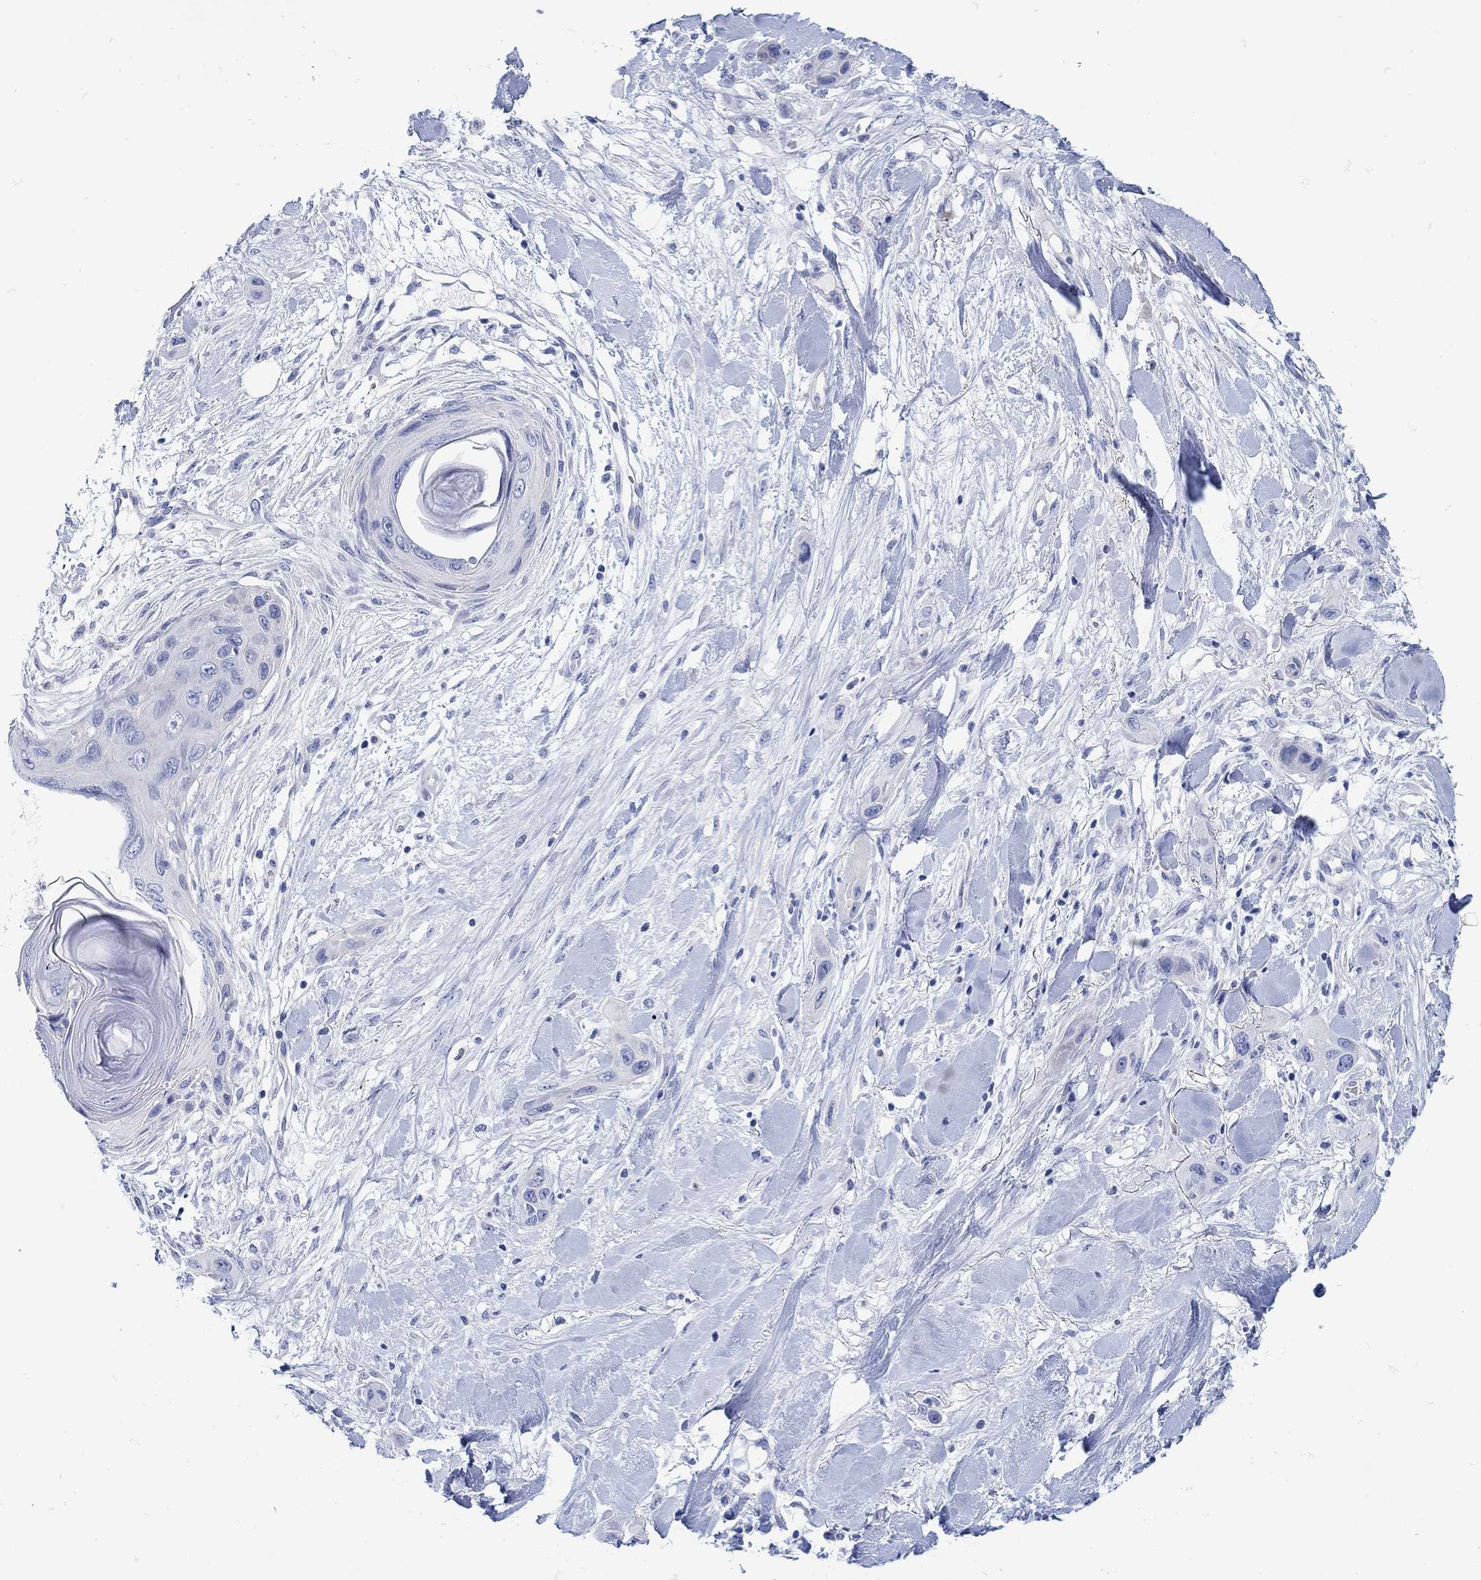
{"staining": {"intensity": "negative", "quantity": "none", "location": "none"}, "tissue": "skin cancer", "cell_type": "Tumor cells", "image_type": "cancer", "snomed": [{"axis": "morphology", "description": "Squamous cell carcinoma, NOS"}, {"axis": "topography", "description": "Skin"}], "caption": "Immunohistochemistry image of neoplastic tissue: skin cancer stained with DAB demonstrates no significant protein positivity in tumor cells. The staining was performed using DAB (3,3'-diaminobenzidine) to visualize the protein expression in brown, while the nuclei were stained in blue with hematoxylin (Magnification: 20x).", "gene": "ANKMY1", "patient": {"sex": "male", "age": 79}}